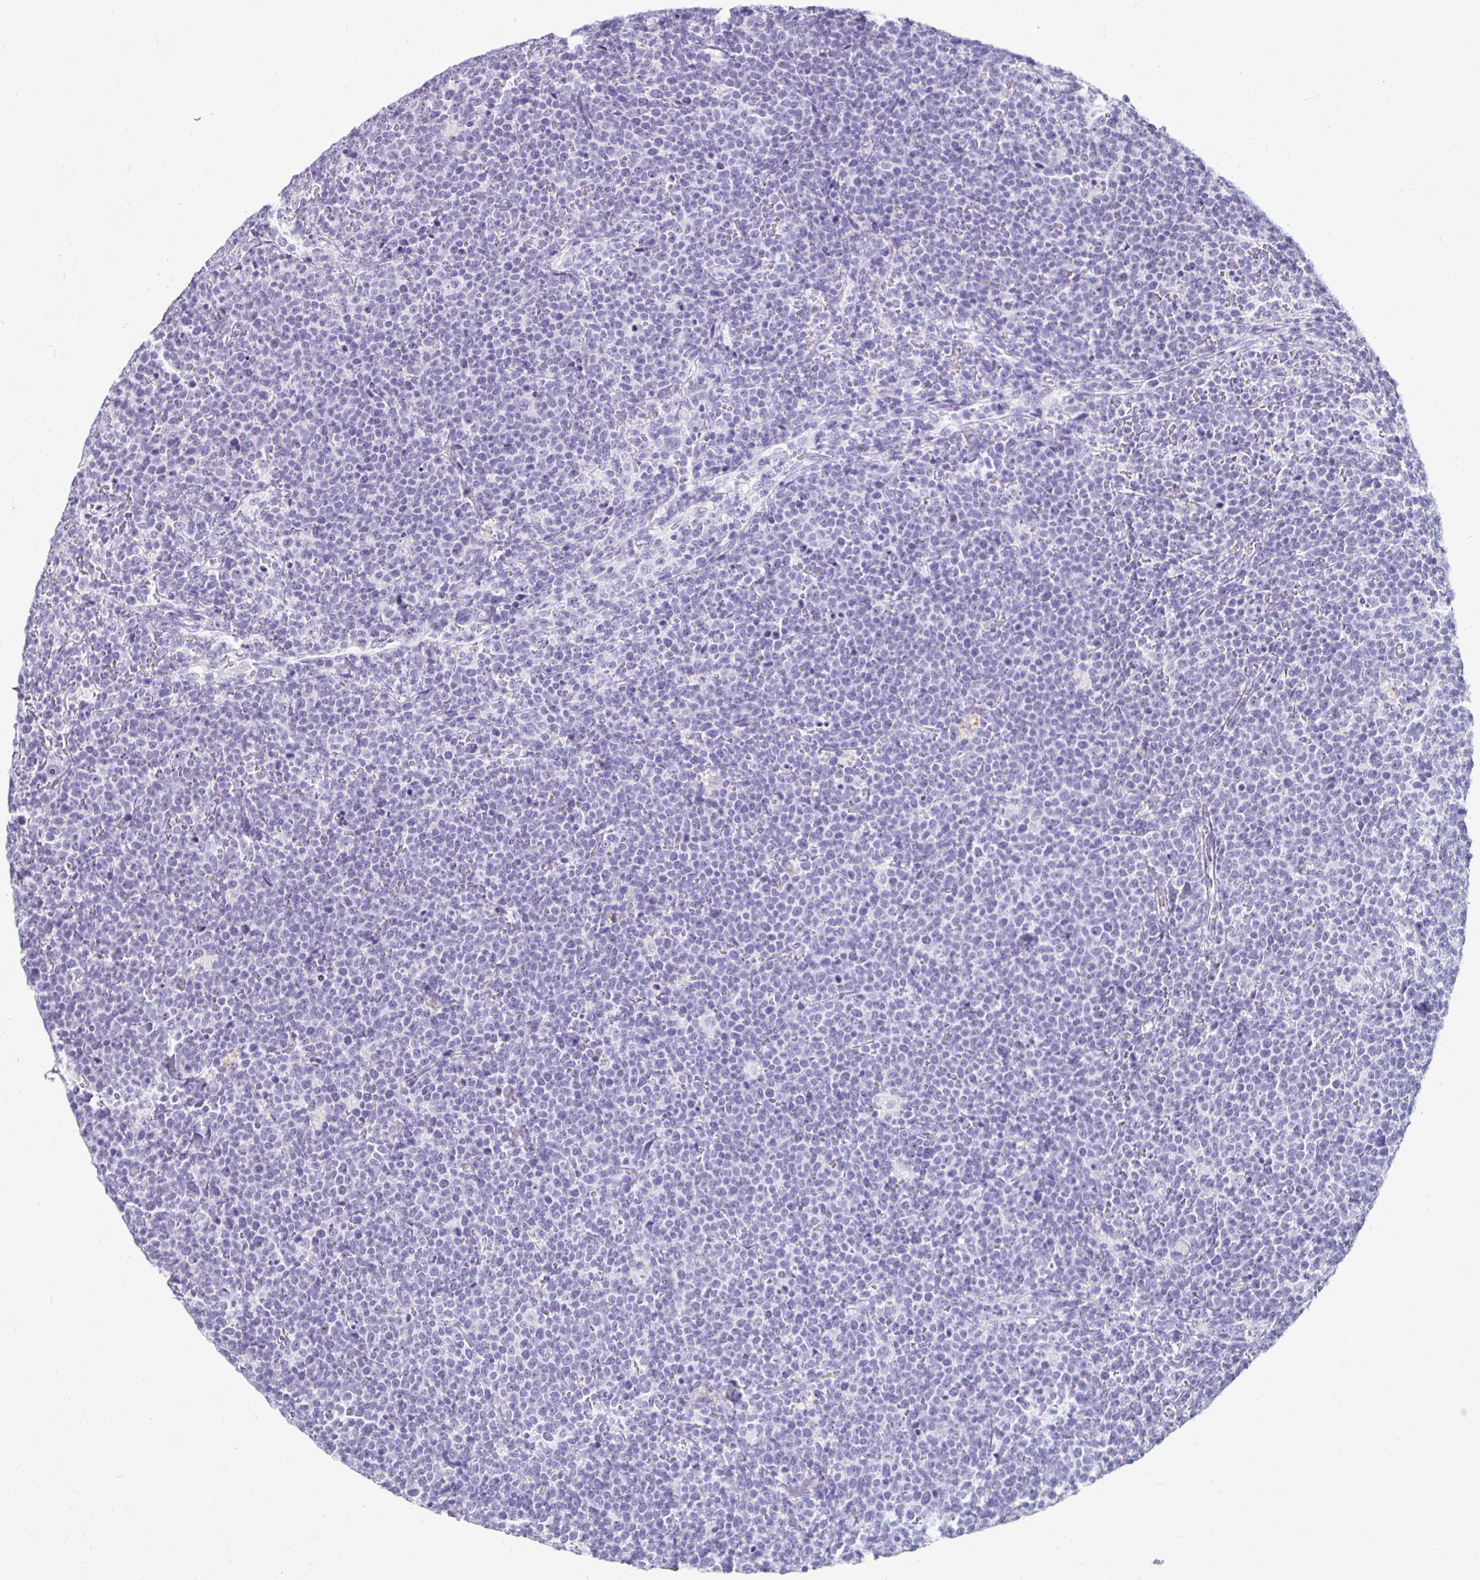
{"staining": {"intensity": "negative", "quantity": "none", "location": "none"}, "tissue": "lymphoma", "cell_type": "Tumor cells", "image_type": "cancer", "snomed": [{"axis": "morphology", "description": "Malignant lymphoma, non-Hodgkin's type, High grade"}, {"axis": "topography", "description": "Lymph node"}], "caption": "The micrograph demonstrates no significant positivity in tumor cells of lymphoma.", "gene": "CST6", "patient": {"sex": "male", "age": 61}}